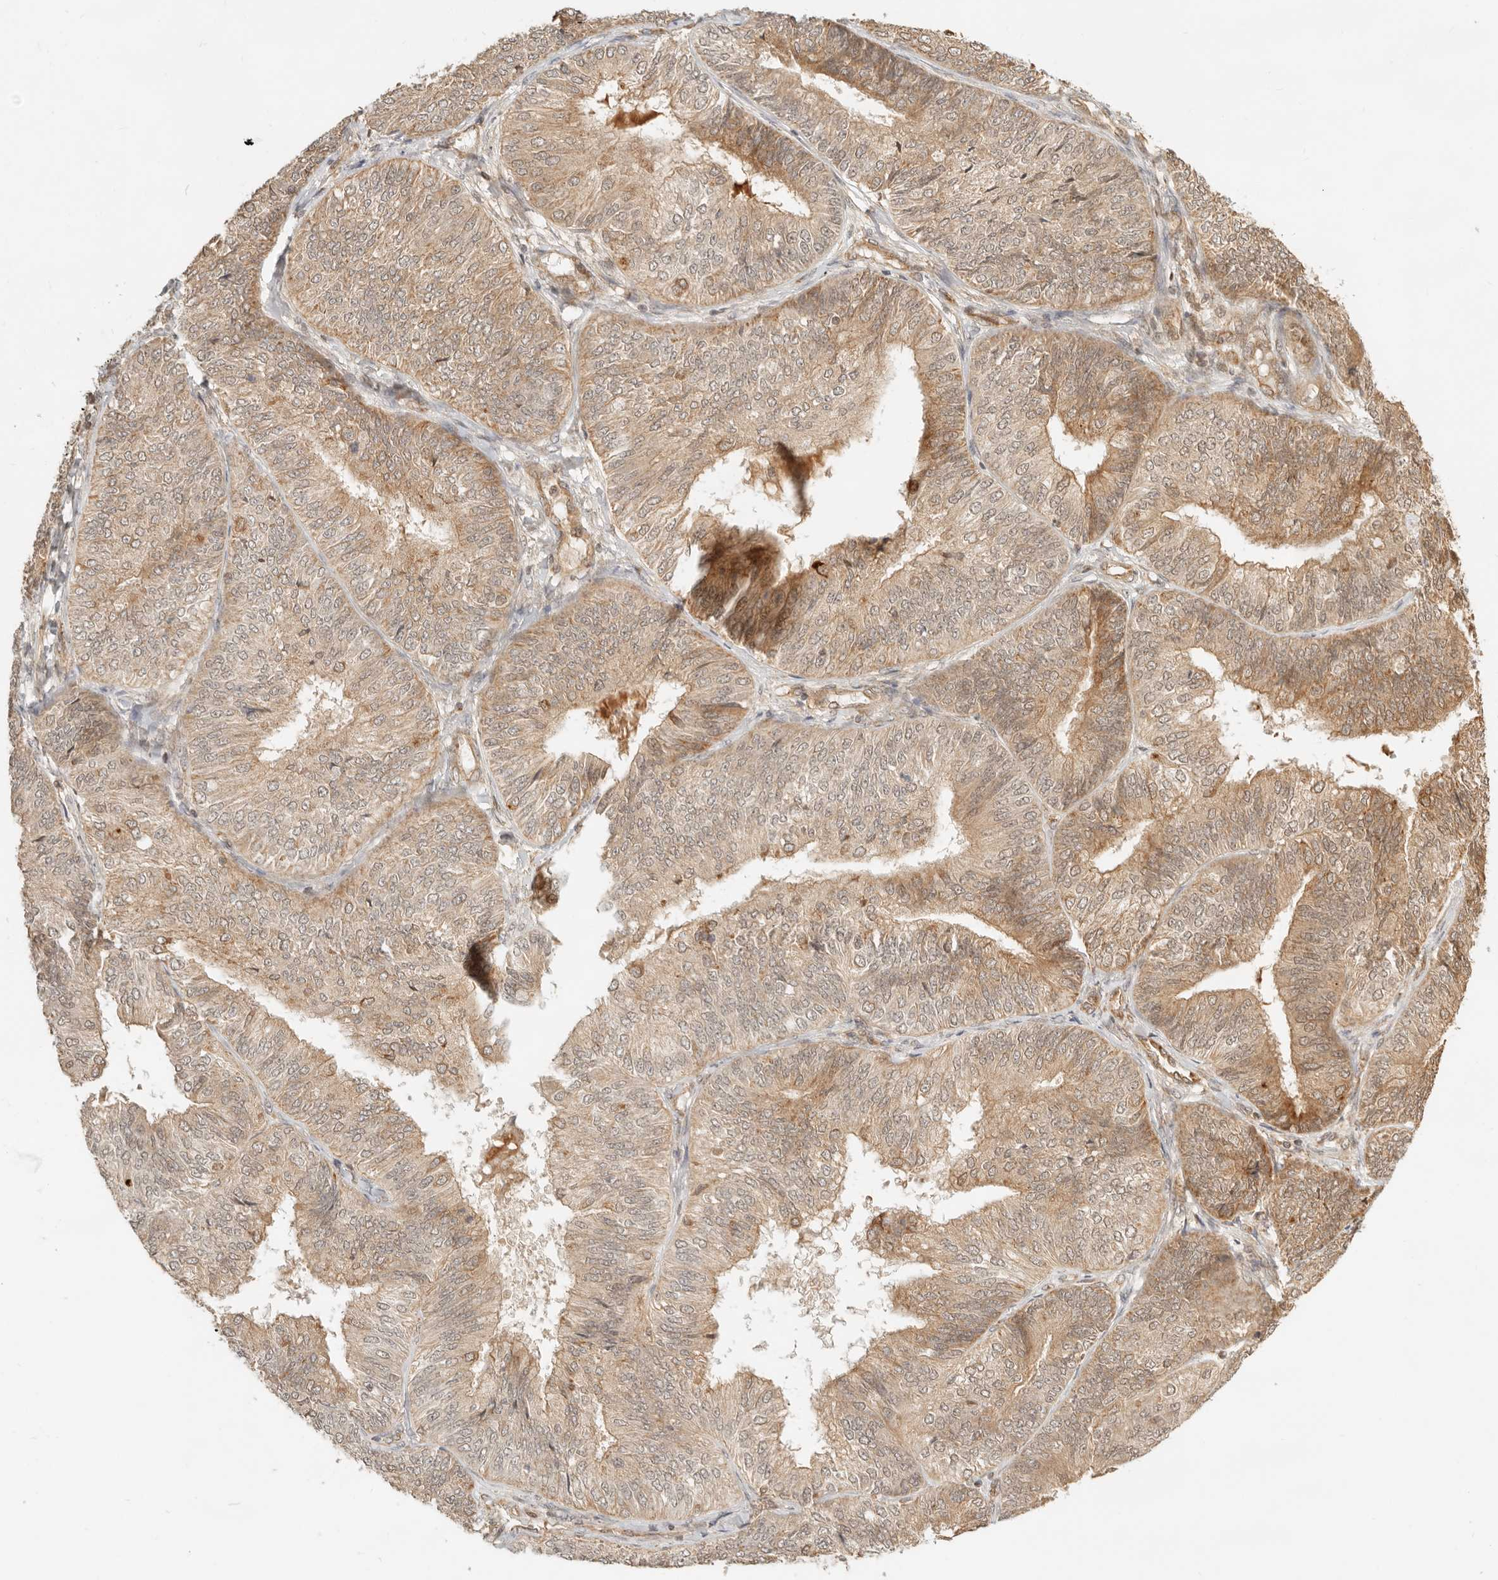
{"staining": {"intensity": "weak", "quantity": ">75%", "location": "cytoplasmic/membranous,nuclear"}, "tissue": "endometrial cancer", "cell_type": "Tumor cells", "image_type": "cancer", "snomed": [{"axis": "morphology", "description": "Adenocarcinoma, NOS"}, {"axis": "topography", "description": "Endometrium"}], "caption": "The photomicrograph reveals staining of adenocarcinoma (endometrial), revealing weak cytoplasmic/membranous and nuclear protein positivity (brown color) within tumor cells. (DAB IHC with brightfield microscopy, high magnification).", "gene": "BAALC", "patient": {"sex": "female", "age": 58}}